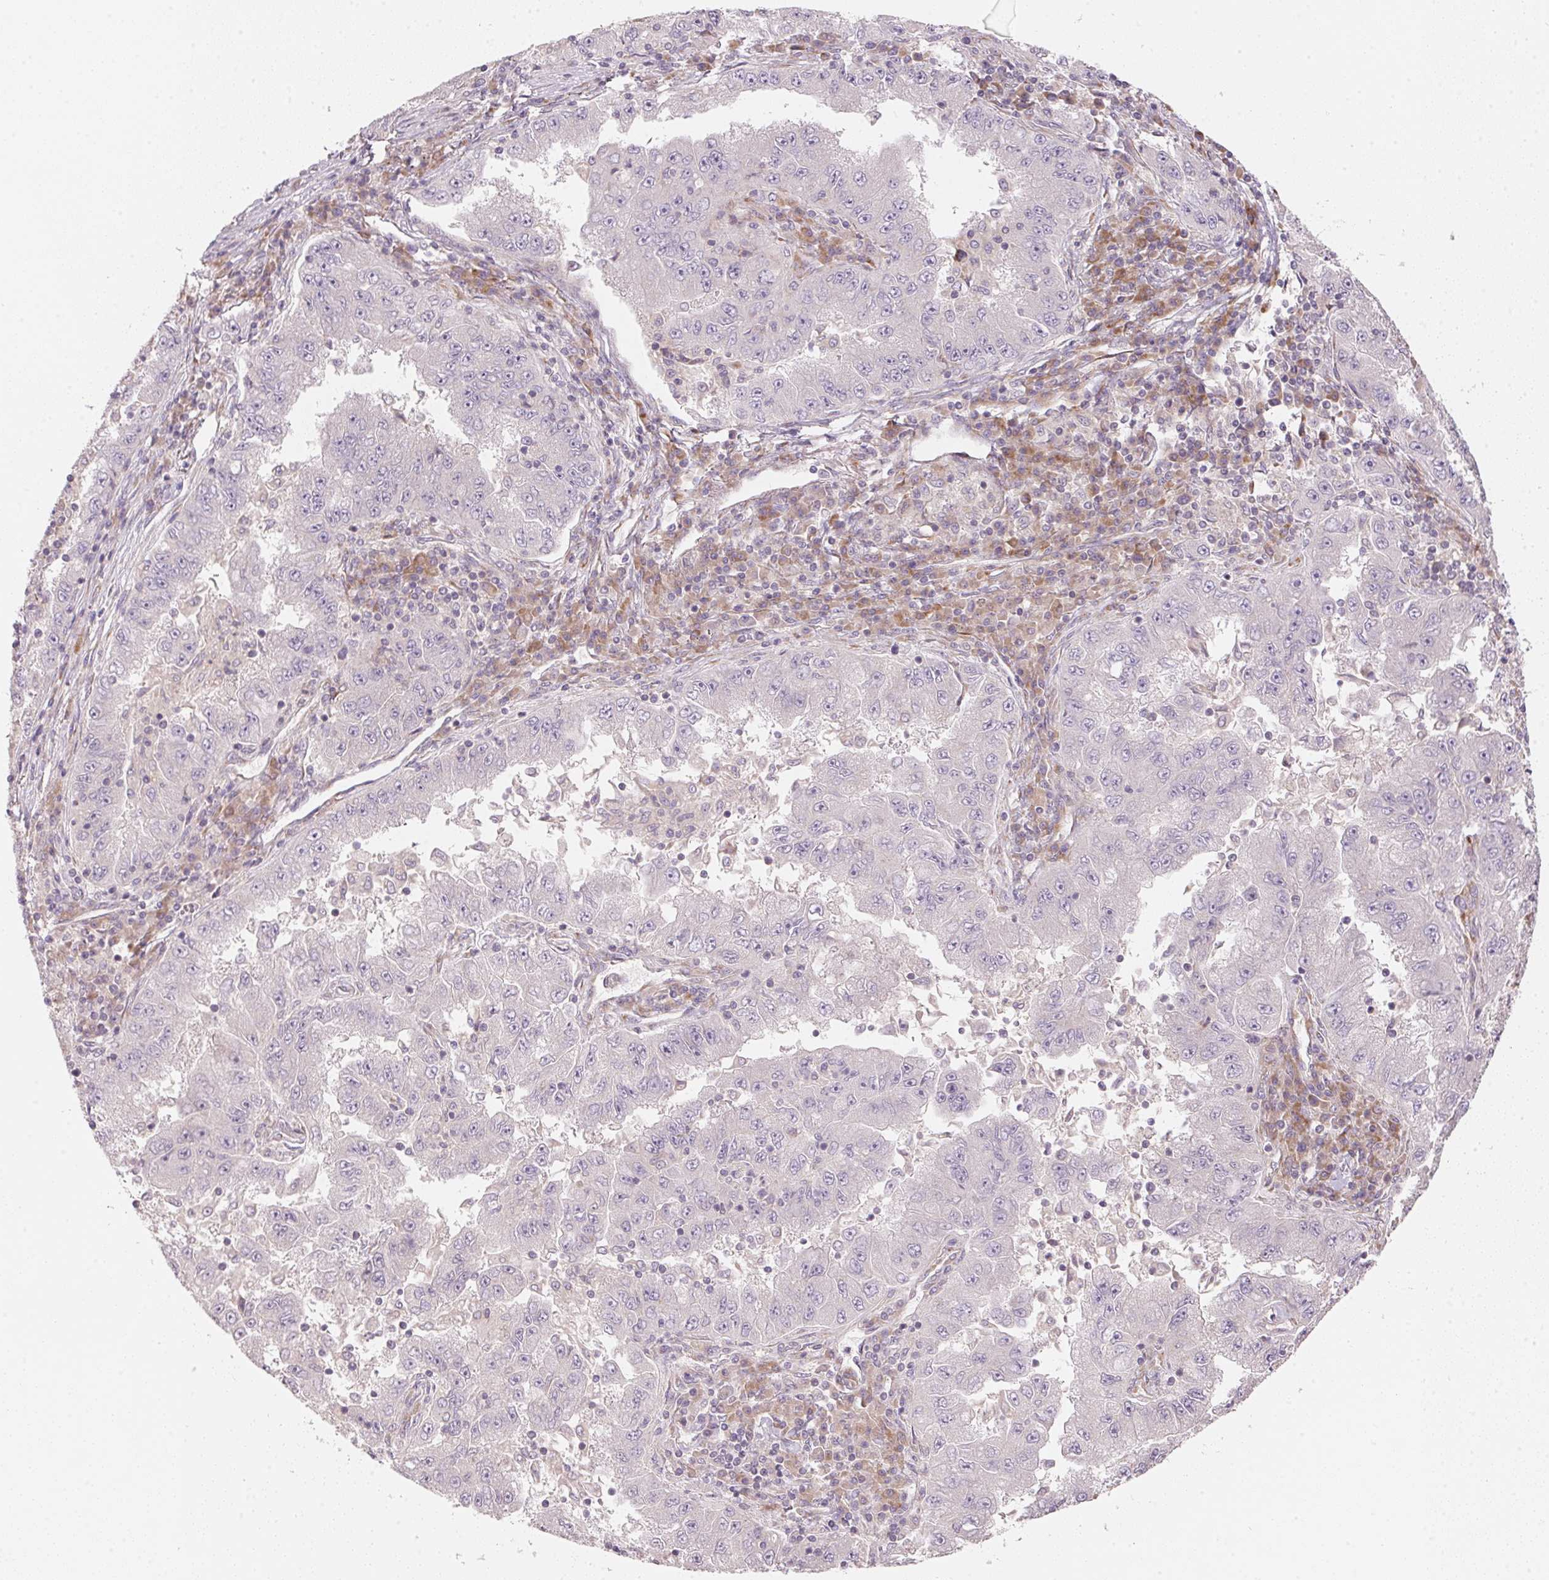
{"staining": {"intensity": "negative", "quantity": "none", "location": "none"}, "tissue": "lung cancer", "cell_type": "Tumor cells", "image_type": "cancer", "snomed": [{"axis": "morphology", "description": "Adenocarcinoma, NOS"}, {"axis": "morphology", "description": "Adenocarcinoma primary or metastatic"}, {"axis": "topography", "description": "Lung"}], "caption": "Immunohistochemical staining of human lung cancer demonstrates no significant staining in tumor cells.", "gene": "BLOC1S2", "patient": {"sex": "male", "age": 74}}